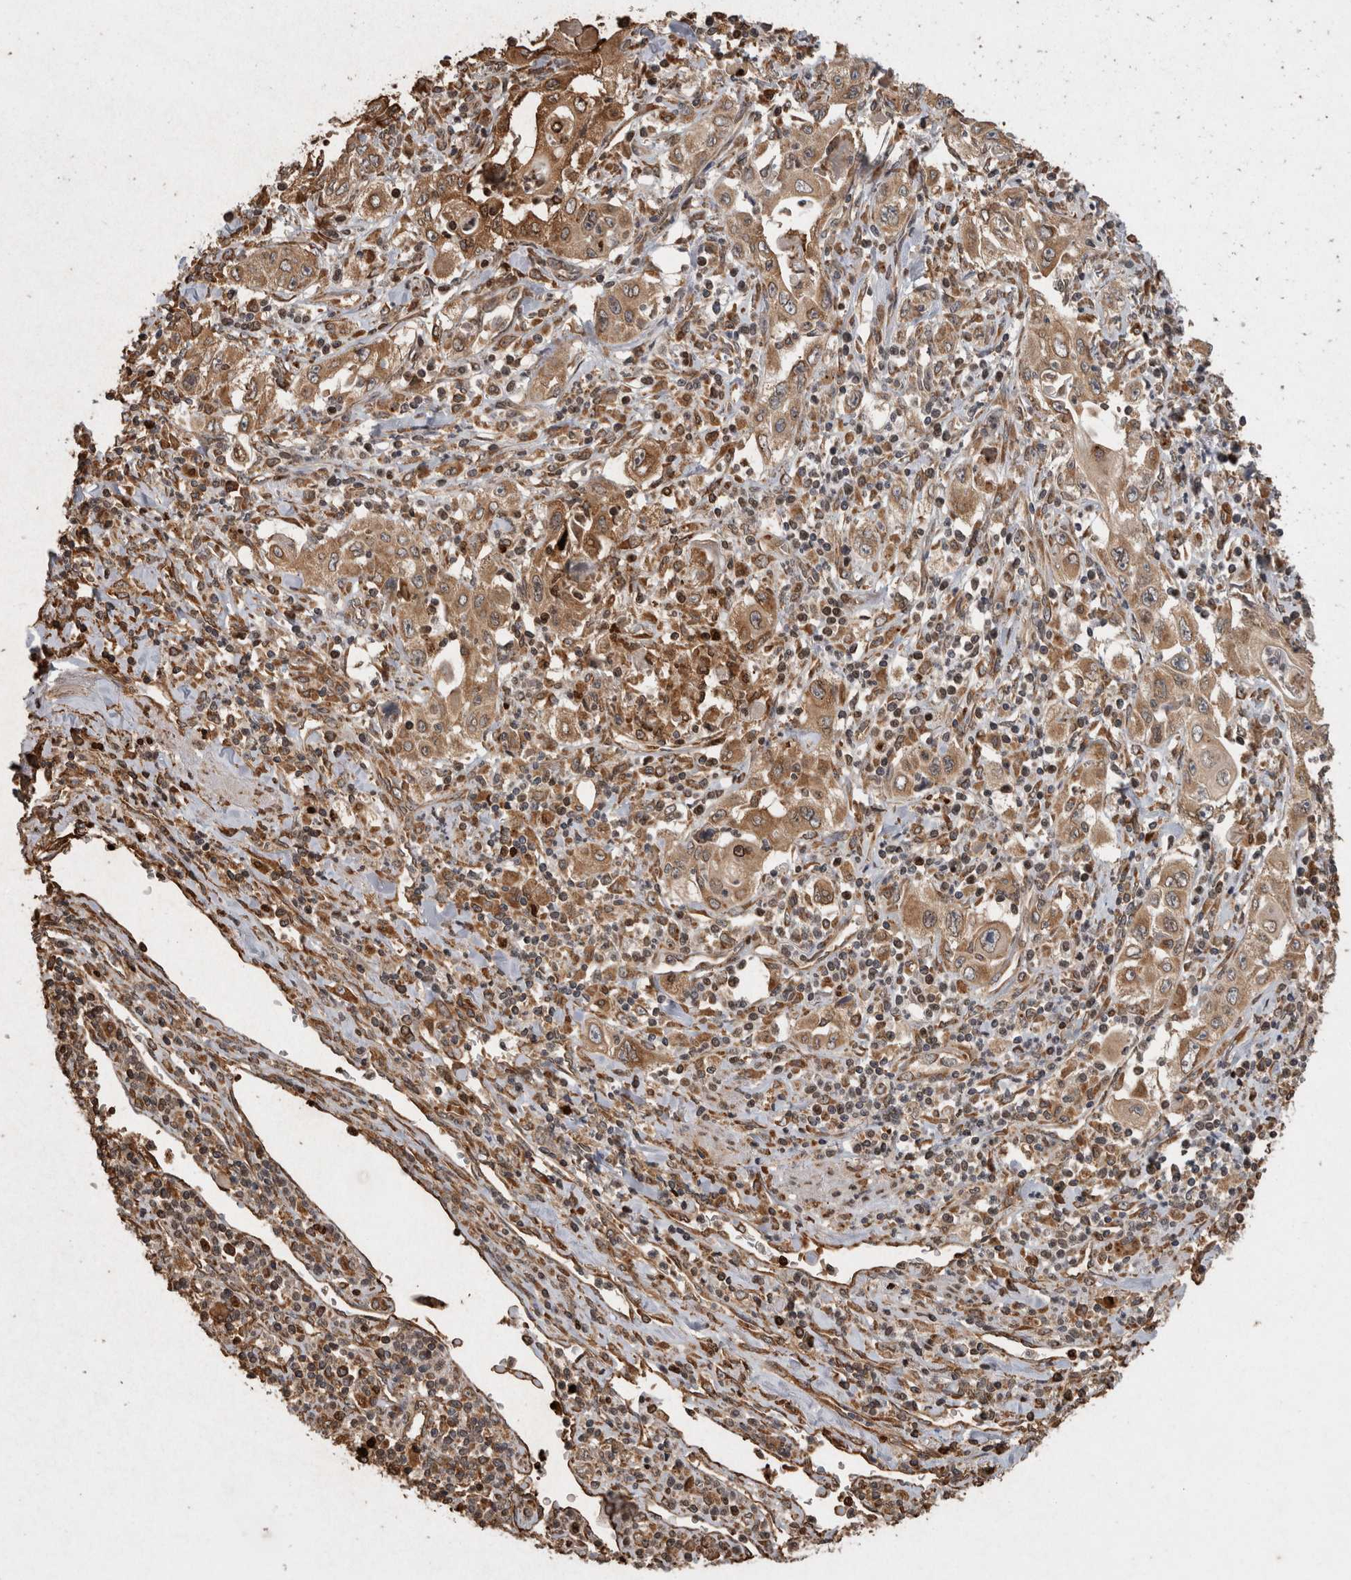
{"staining": {"intensity": "moderate", "quantity": ">75%", "location": "cytoplasmic/membranous,nuclear"}, "tissue": "pancreatic cancer", "cell_type": "Tumor cells", "image_type": "cancer", "snomed": [{"axis": "morphology", "description": "Adenocarcinoma, NOS"}, {"axis": "topography", "description": "Pancreas"}], "caption": "Pancreatic cancer (adenocarcinoma) stained with a brown dye exhibits moderate cytoplasmic/membranous and nuclear positive expression in about >75% of tumor cells.", "gene": "ADGRL3", "patient": {"sex": "male", "age": 70}}